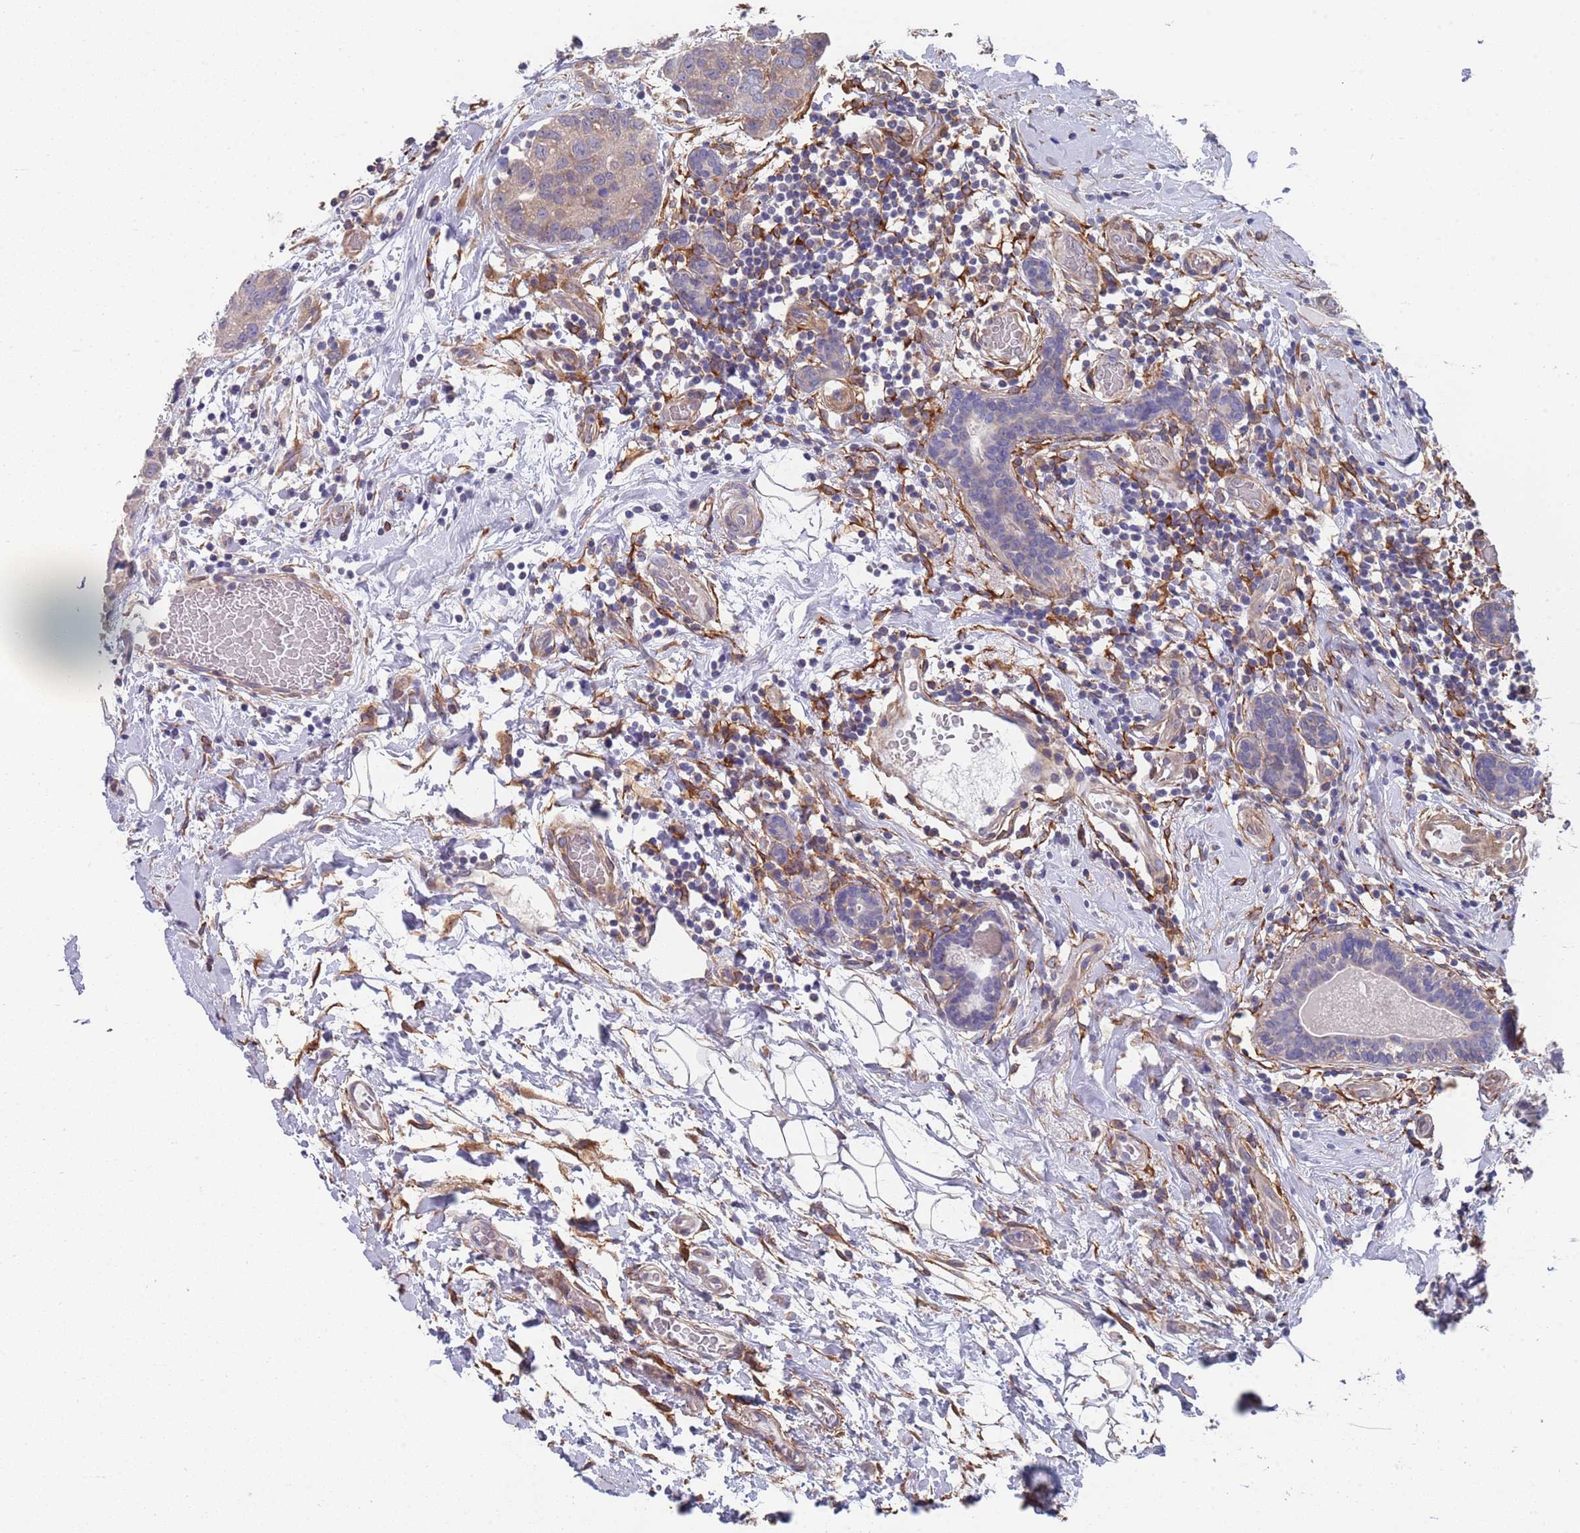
{"staining": {"intensity": "weak", "quantity": ">75%", "location": "cytoplasmic/membranous"}, "tissue": "breast cancer", "cell_type": "Tumor cells", "image_type": "cancer", "snomed": [{"axis": "morphology", "description": "Duct carcinoma"}, {"axis": "topography", "description": "Breast"}], "caption": "DAB (3,3'-diaminobenzidine) immunohistochemical staining of human breast cancer (invasive ductal carcinoma) displays weak cytoplasmic/membranous protein expression in approximately >75% of tumor cells.", "gene": "ANK2", "patient": {"sex": "female", "age": 62}}